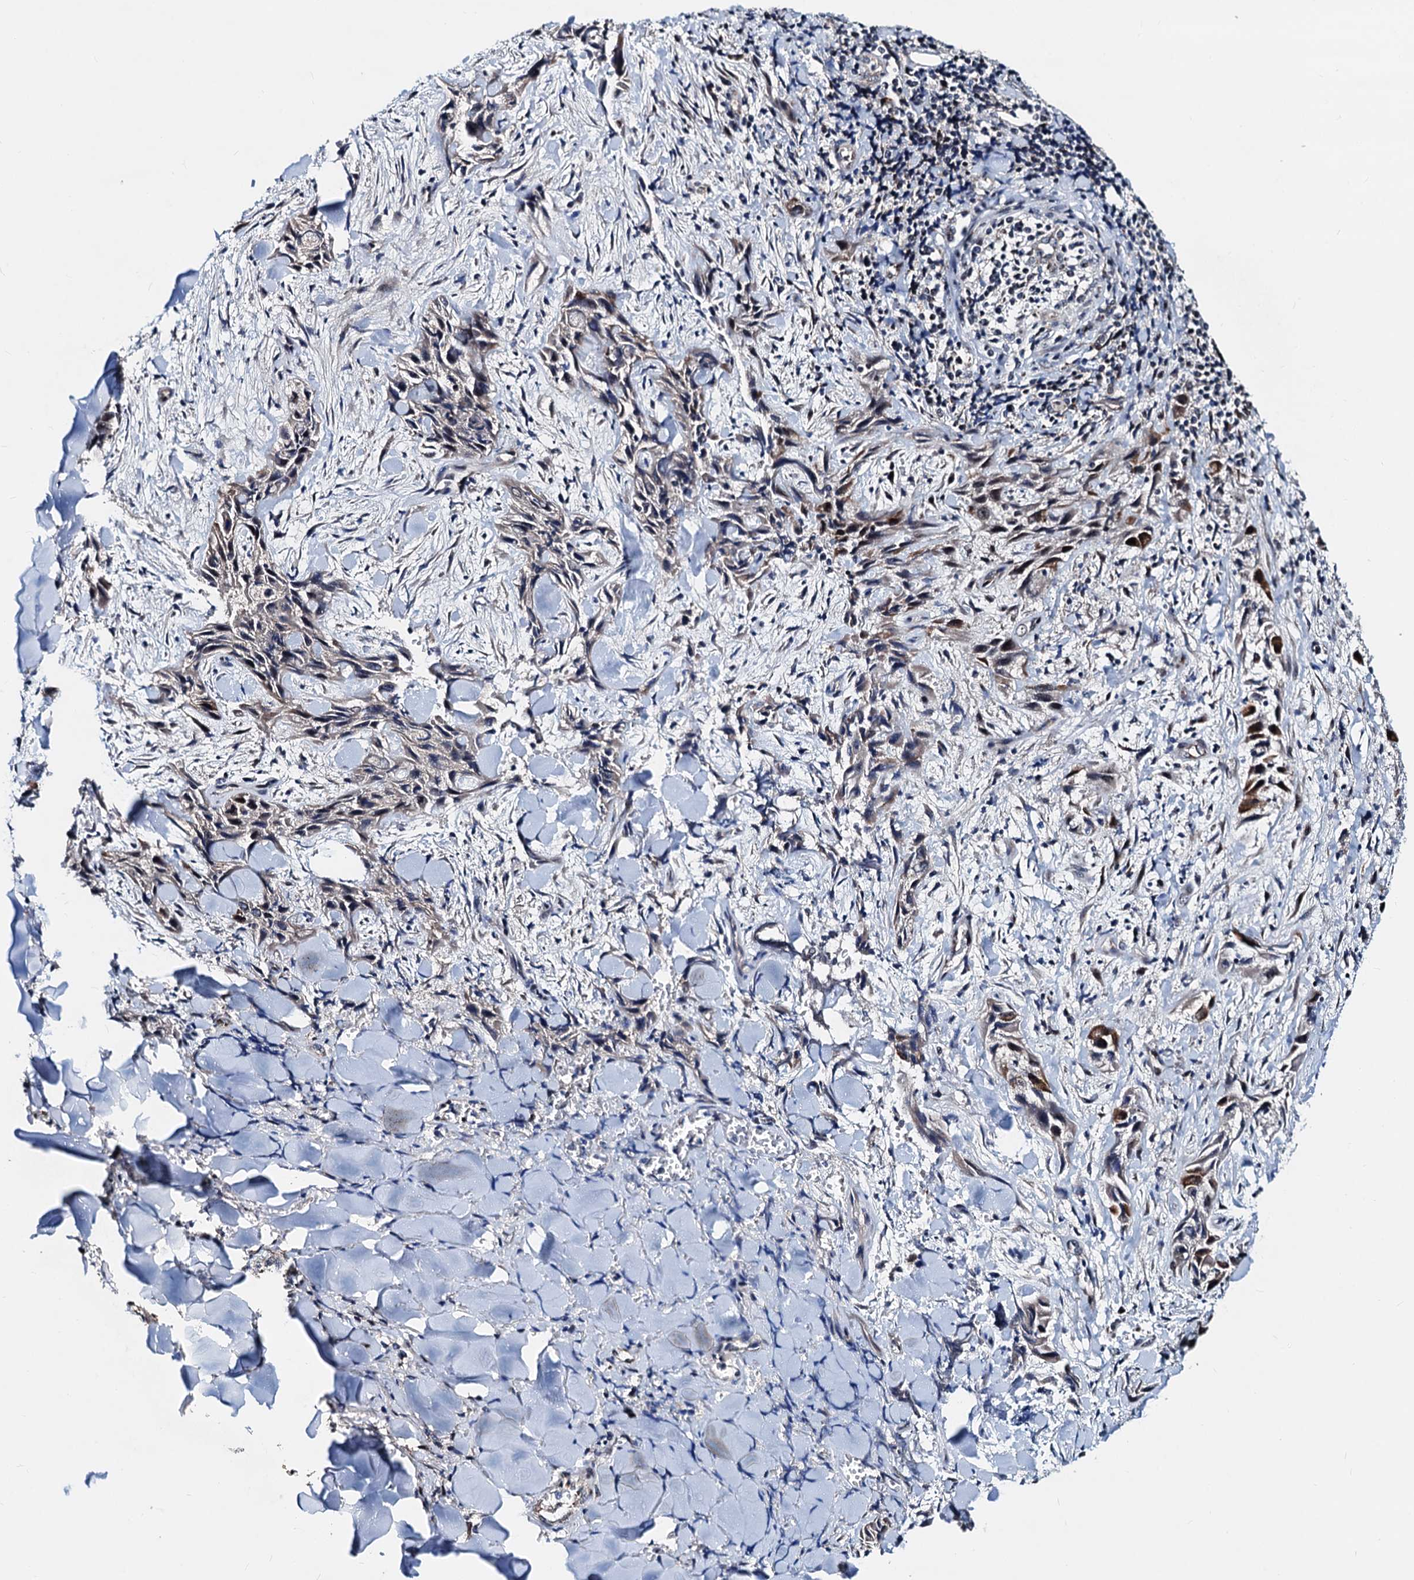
{"staining": {"intensity": "weak", "quantity": "25%-75%", "location": "cytoplasmic/membranous"}, "tissue": "skin cancer", "cell_type": "Tumor cells", "image_type": "cancer", "snomed": [{"axis": "morphology", "description": "Squamous cell carcinoma, NOS"}, {"axis": "topography", "description": "Skin"}, {"axis": "topography", "description": "Subcutis"}], "caption": "A low amount of weak cytoplasmic/membranous staining is identified in about 25%-75% of tumor cells in skin cancer tissue. The protein of interest is shown in brown color, while the nuclei are stained blue.", "gene": "COA4", "patient": {"sex": "male", "age": 73}}